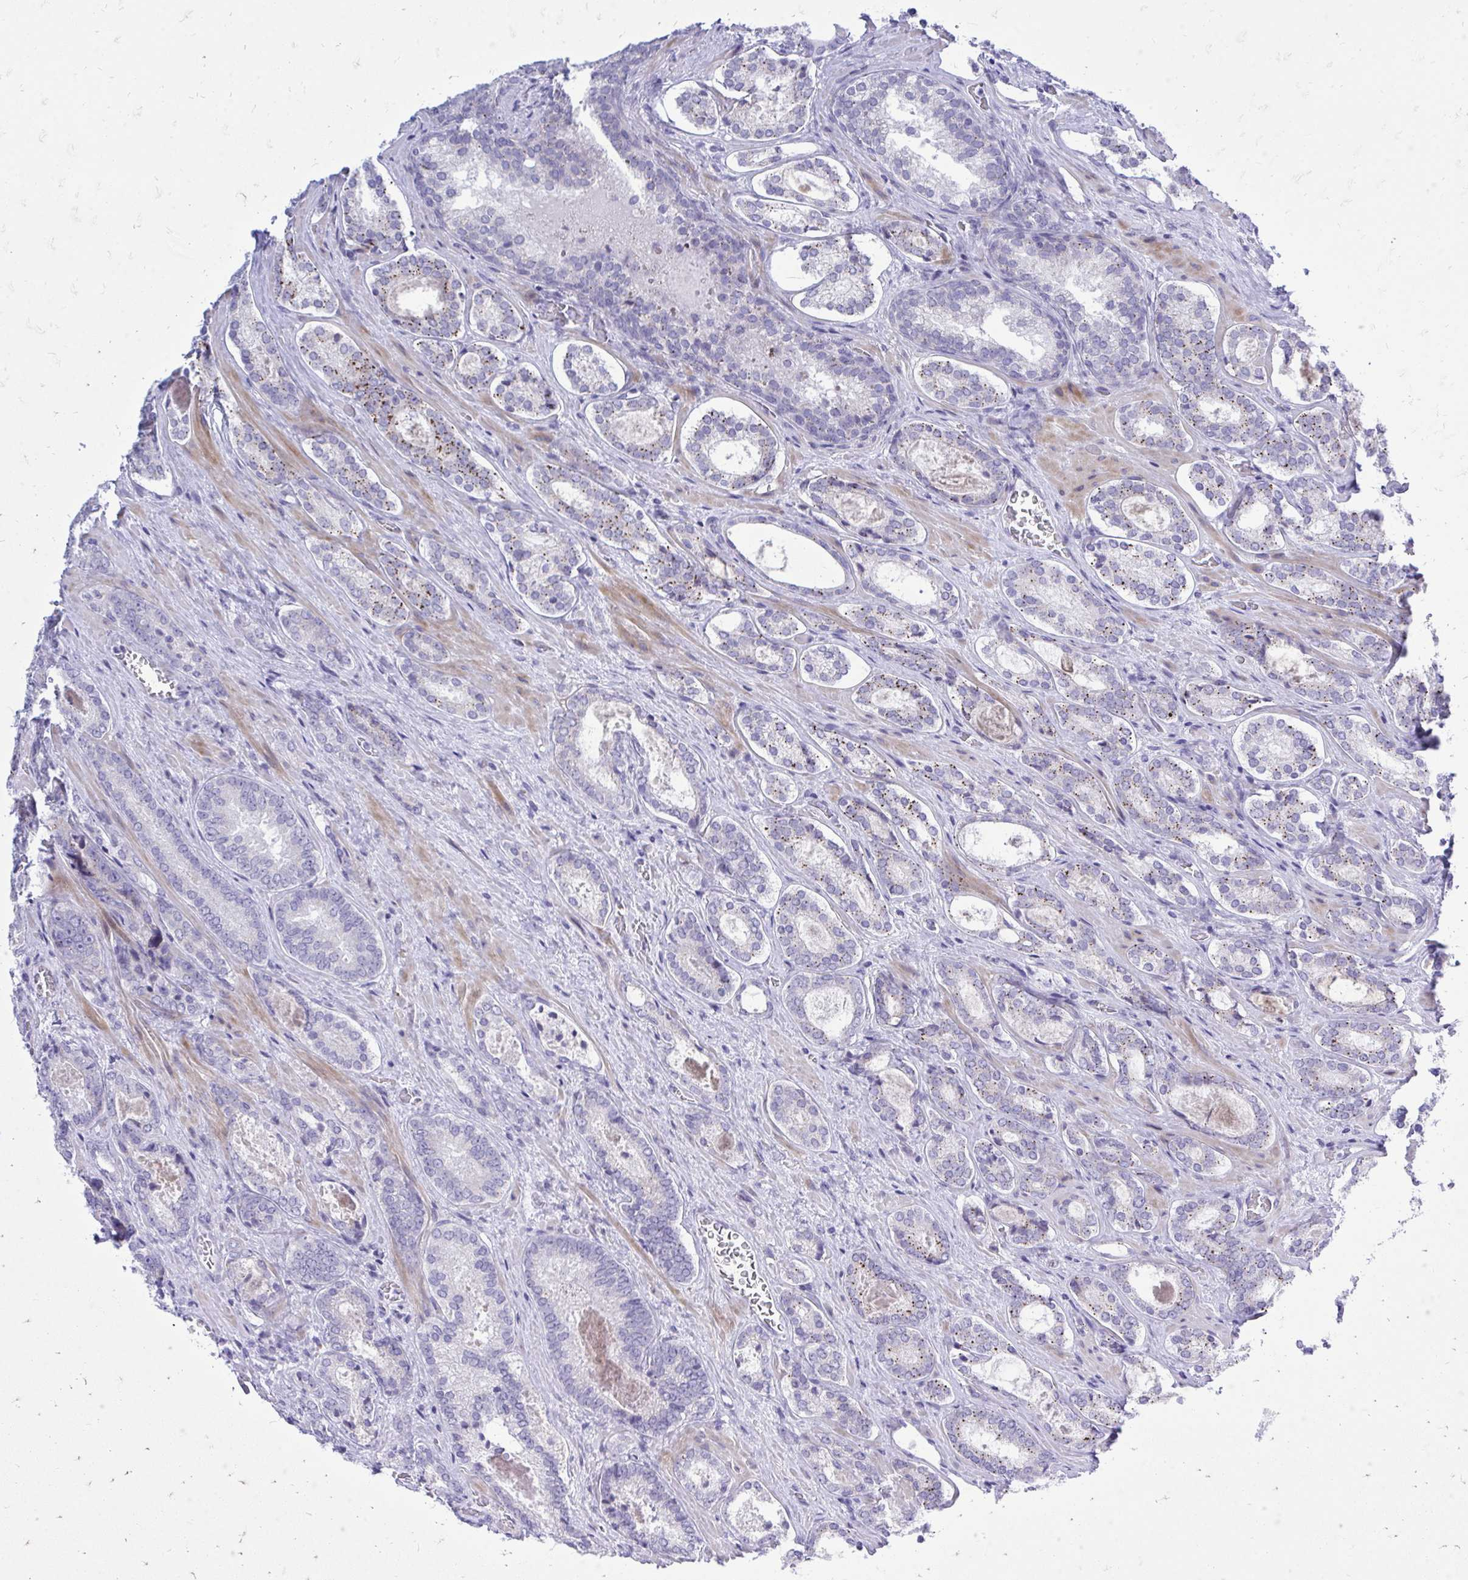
{"staining": {"intensity": "moderate", "quantity": "<25%", "location": "cytoplasmic/membranous"}, "tissue": "prostate cancer", "cell_type": "Tumor cells", "image_type": "cancer", "snomed": [{"axis": "morphology", "description": "Adenocarcinoma, Low grade"}, {"axis": "topography", "description": "Prostate"}], "caption": "Moderate cytoplasmic/membranous positivity for a protein is identified in about <25% of tumor cells of low-grade adenocarcinoma (prostate) using IHC.", "gene": "GABRA1", "patient": {"sex": "male", "age": 62}}